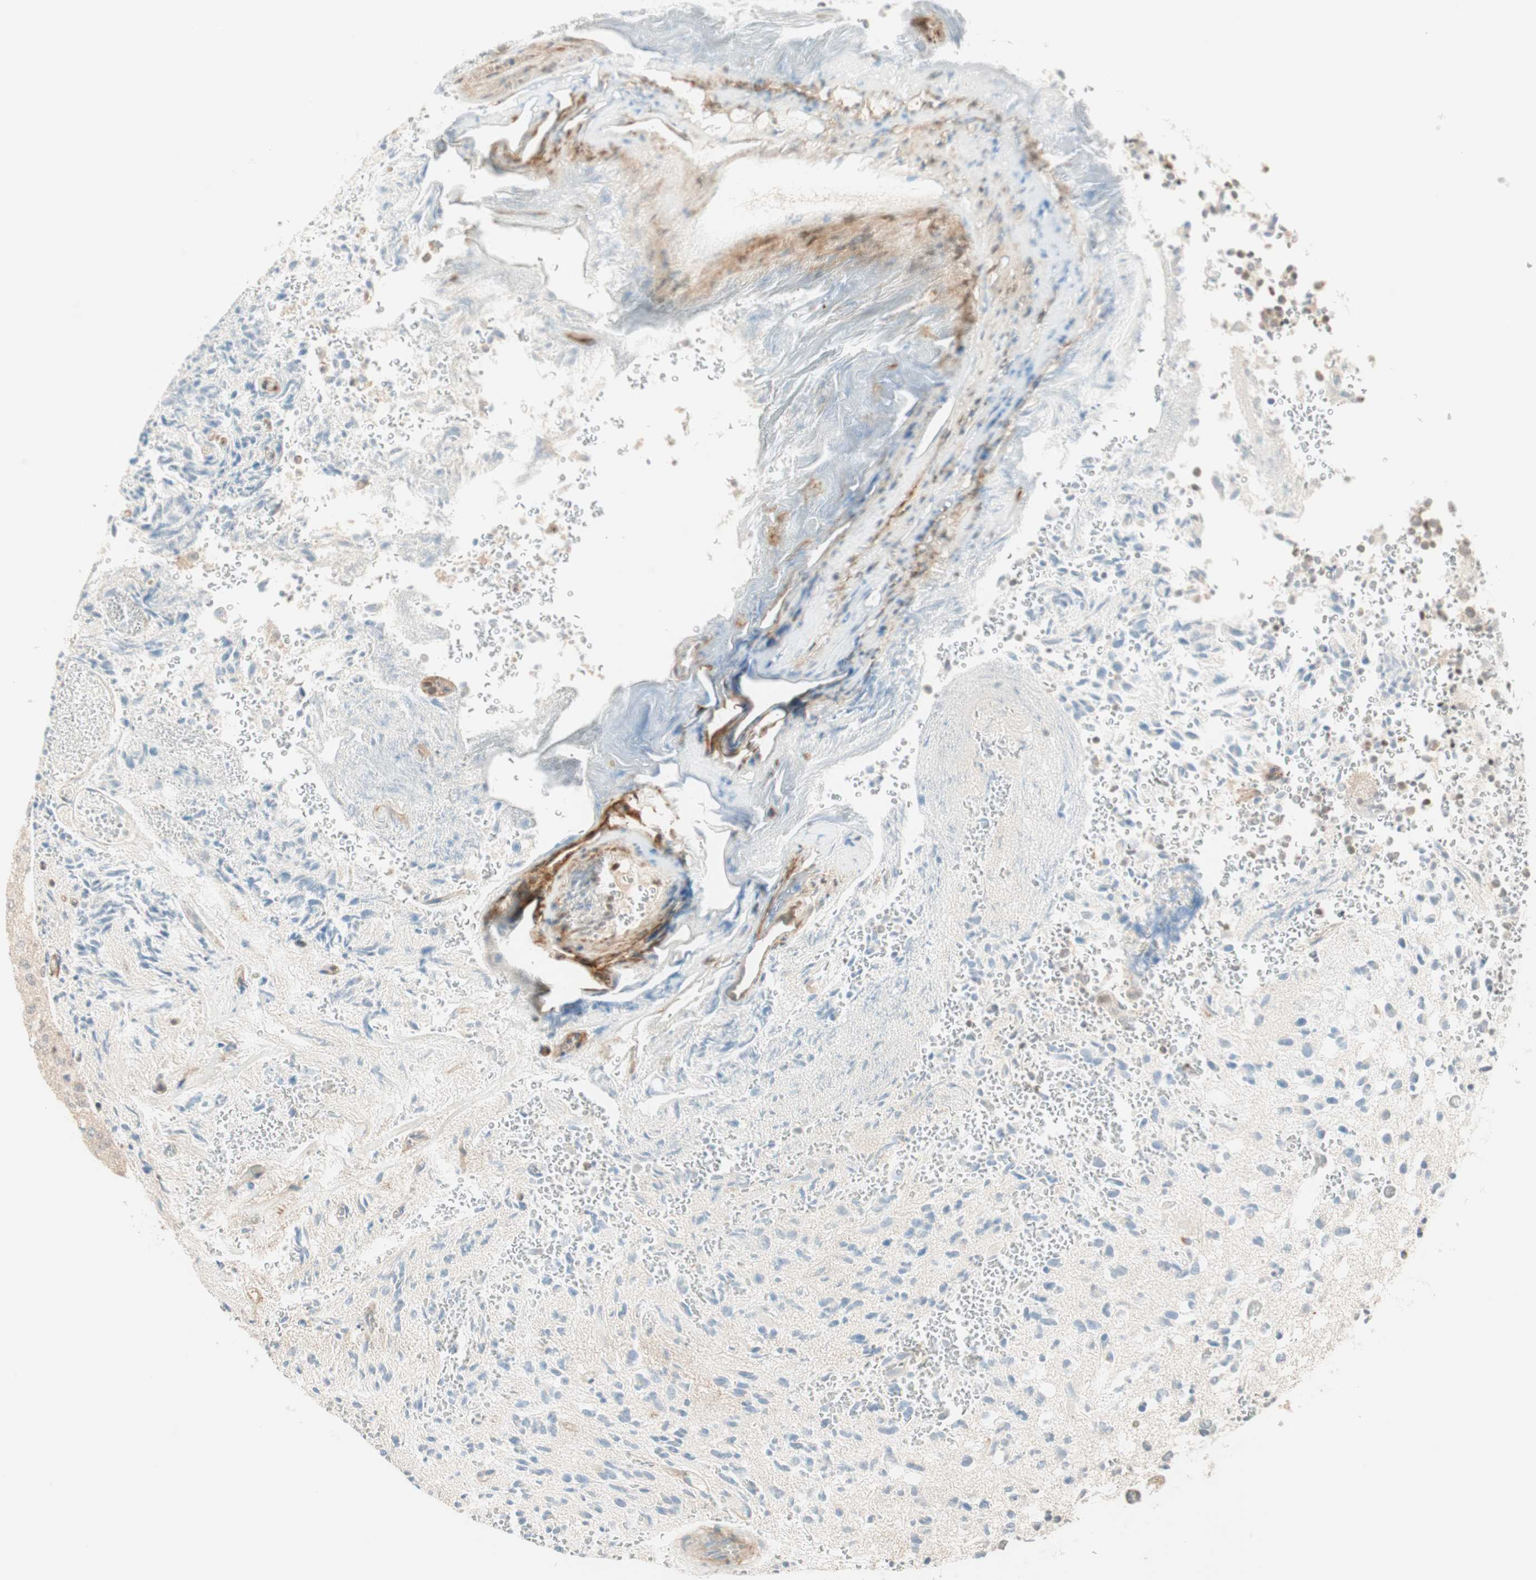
{"staining": {"intensity": "weak", "quantity": "25%-75%", "location": "cytoplasmic/membranous"}, "tissue": "glioma", "cell_type": "Tumor cells", "image_type": "cancer", "snomed": [{"axis": "morphology", "description": "Glioma, malignant, High grade"}, {"axis": "topography", "description": "pancreas cauda"}], "caption": "Protein analysis of malignant glioma (high-grade) tissue shows weak cytoplasmic/membranous positivity in approximately 25%-75% of tumor cells. (DAB IHC with brightfield microscopy, high magnification).", "gene": "PSMD8", "patient": {"sex": "male", "age": 60}}